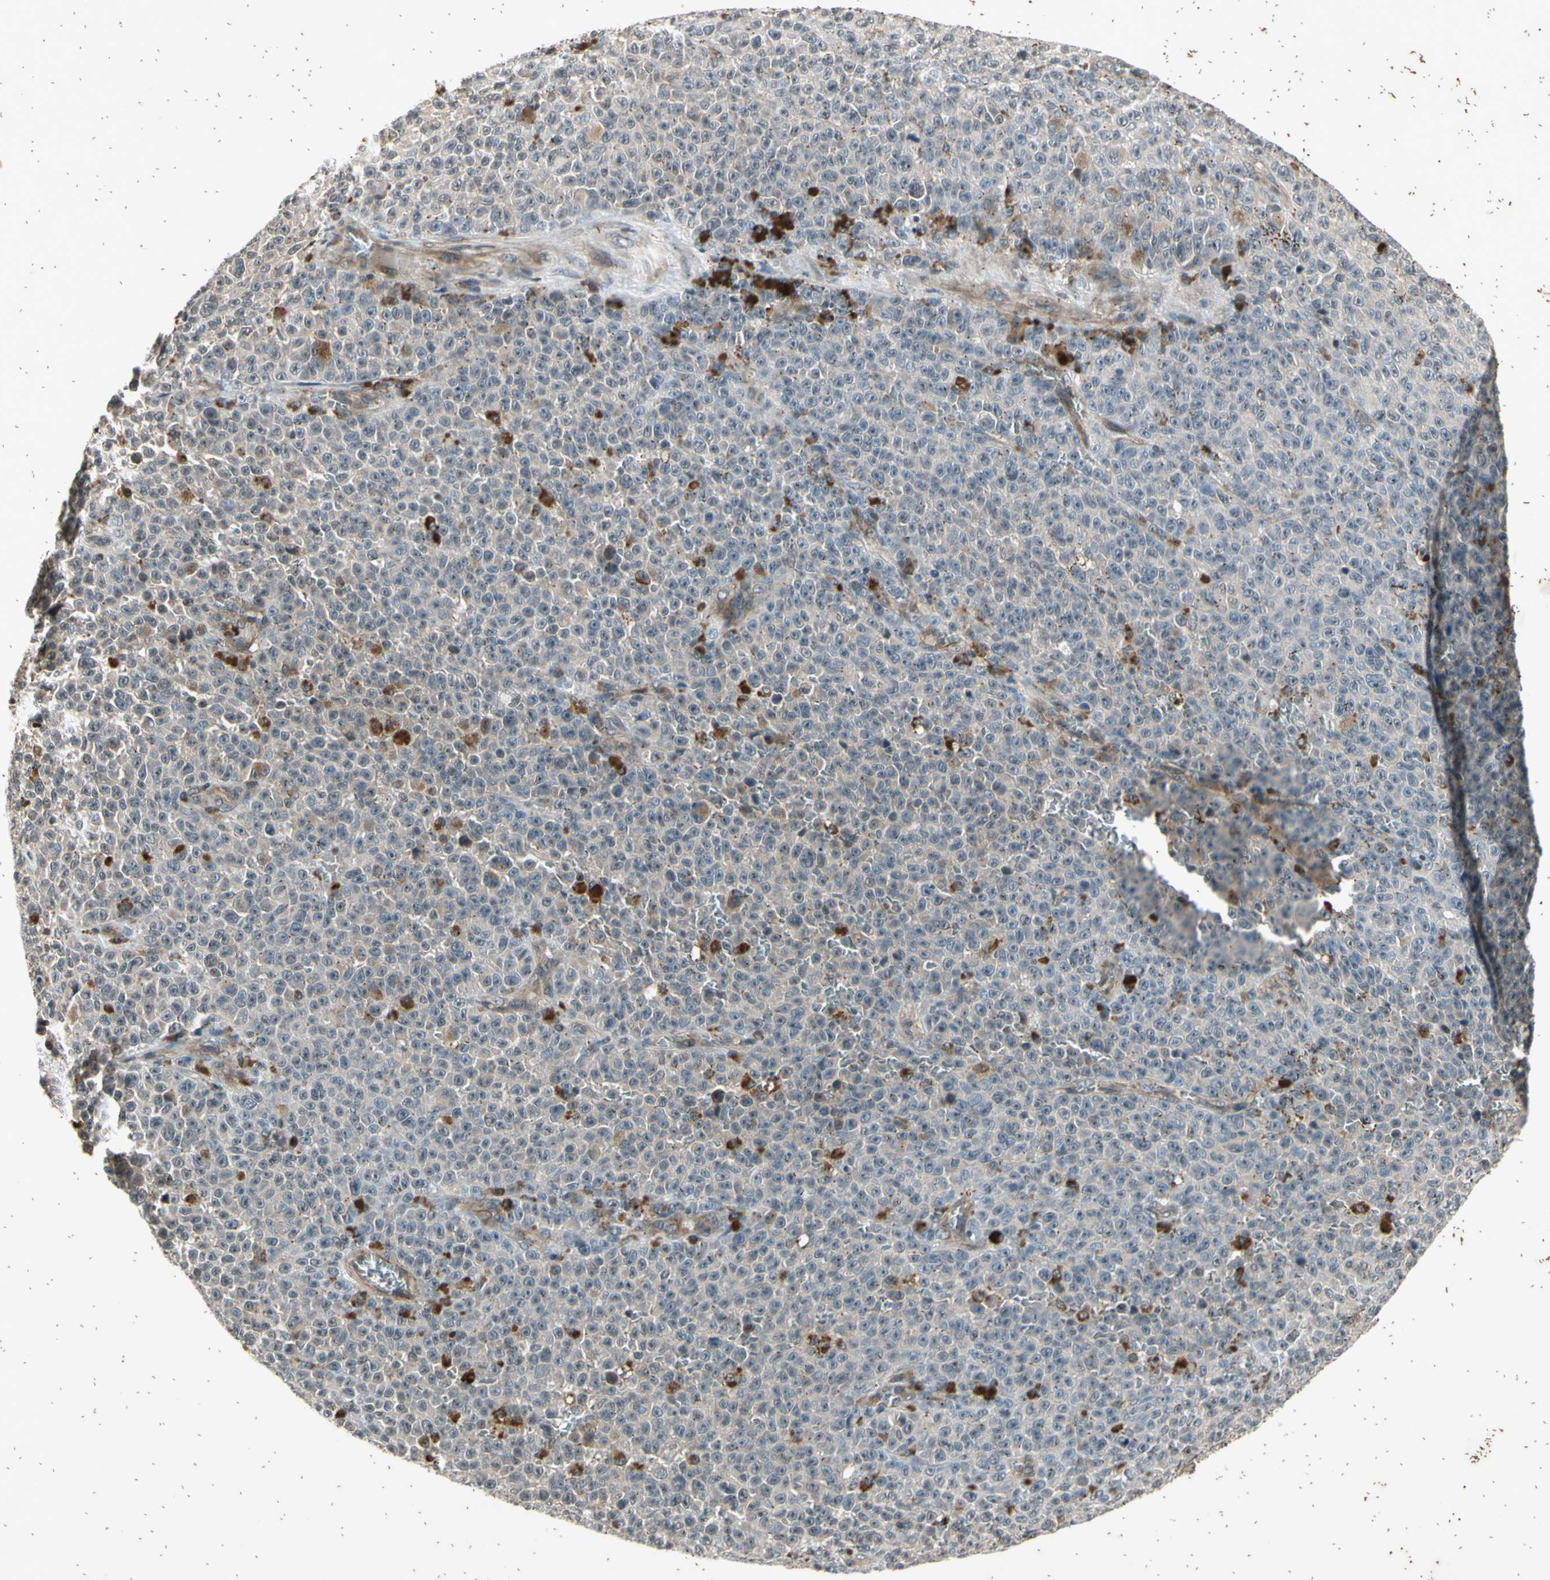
{"staining": {"intensity": "negative", "quantity": "none", "location": "none"}, "tissue": "melanoma", "cell_type": "Tumor cells", "image_type": "cancer", "snomed": [{"axis": "morphology", "description": "Malignant melanoma, NOS"}, {"axis": "topography", "description": "Skin"}], "caption": "Tumor cells are negative for protein expression in human melanoma.", "gene": "EFNB2", "patient": {"sex": "female", "age": 82}}